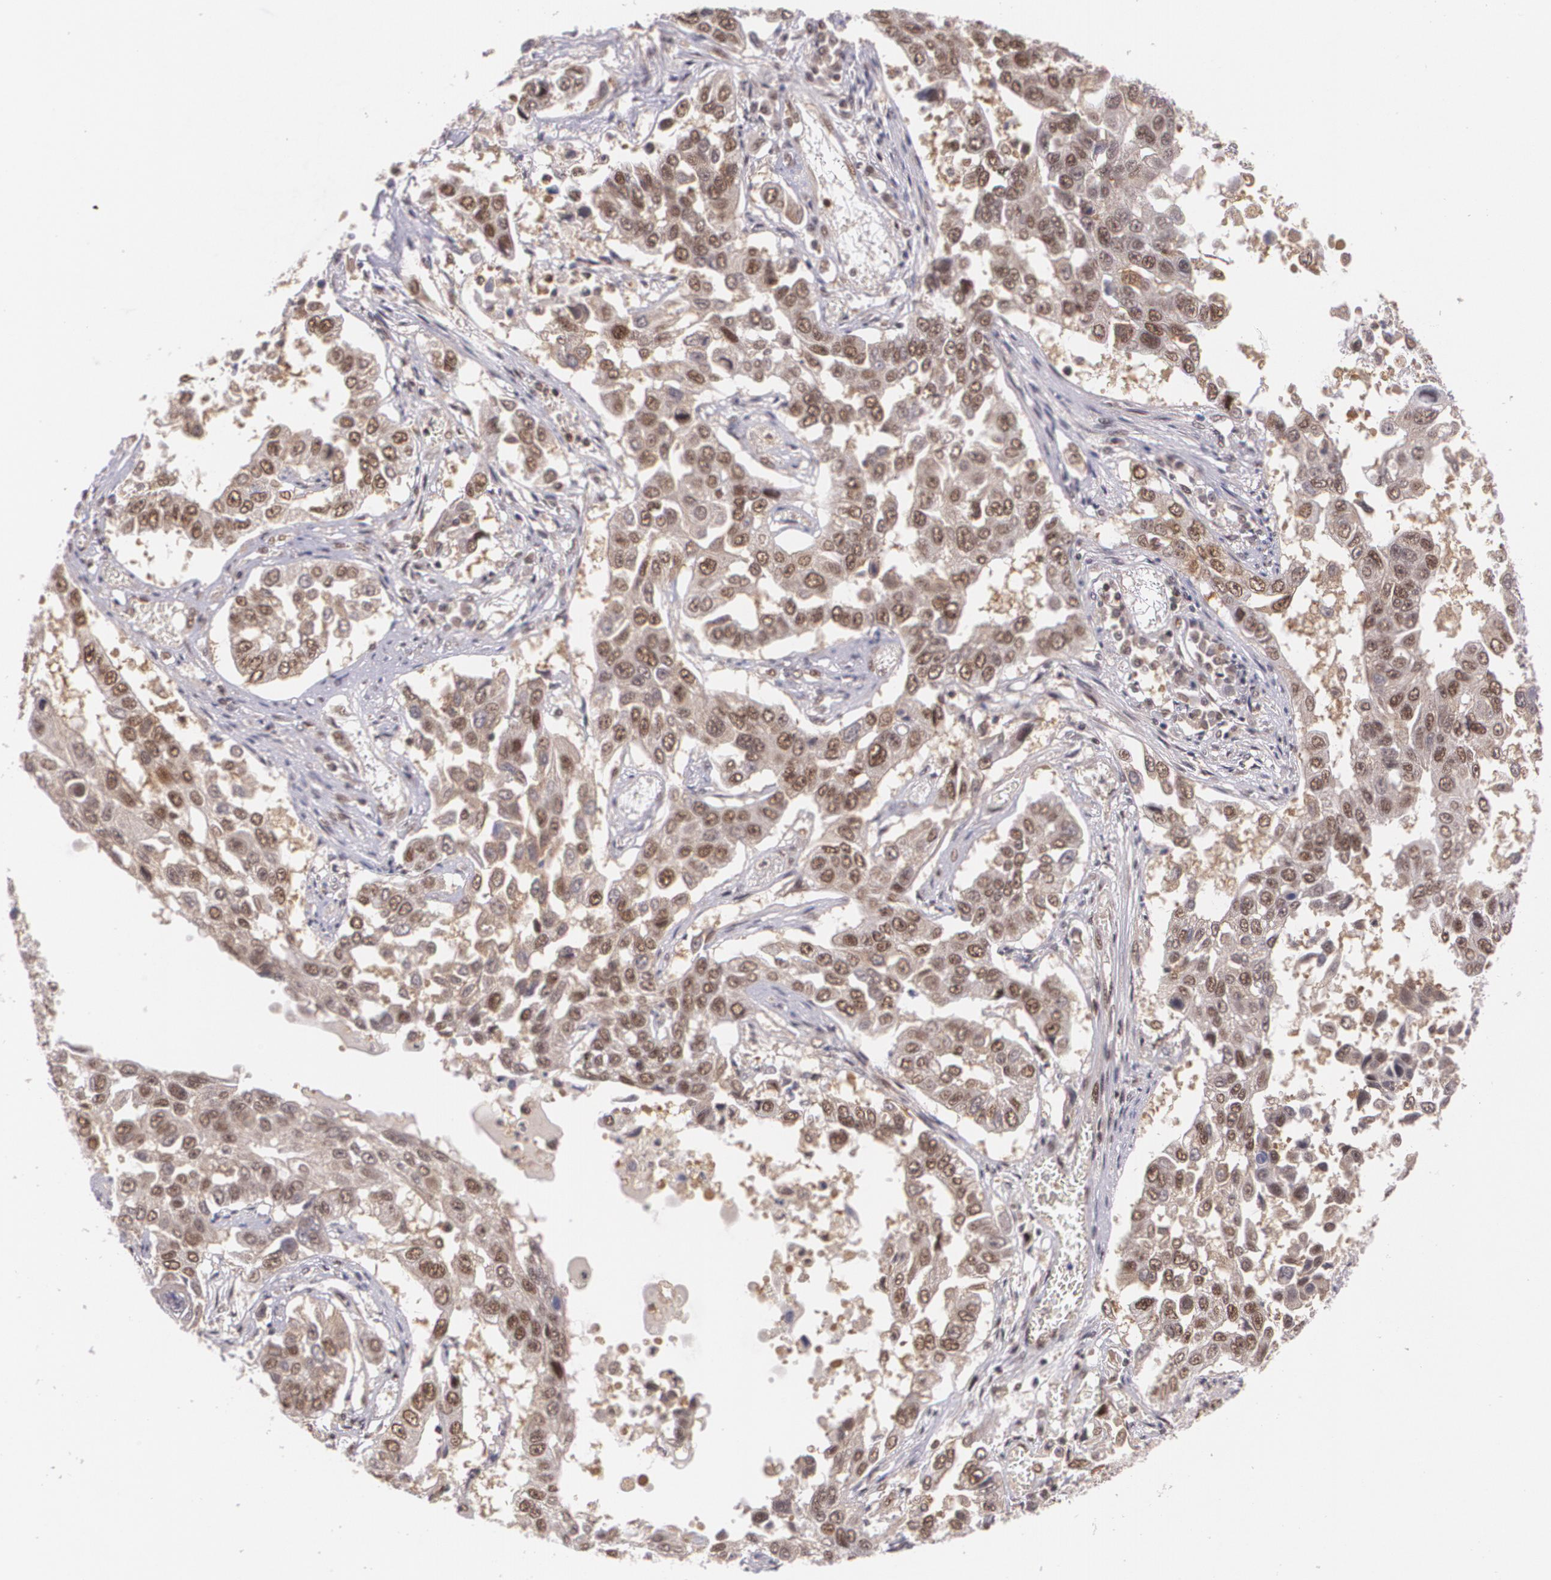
{"staining": {"intensity": "moderate", "quantity": ">75%", "location": "cytoplasmic/membranous,nuclear"}, "tissue": "lung cancer", "cell_type": "Tumor cells", "image_type": "cancer", "snomed": [{"axis": "morphology", "description": "Squamous cell carcinoma, NOS"}, {"axis": "topography", "description": "Lung"}], "caption": "Lung cancer stained with DAB immunohistochemistry exhibits medium levels of moderate cytoplasmic/membranous and nuclear positivity in approximately >75% of tumor cells. The staining was performed using DAB (3,3'-diaminobenzidine) to visualize the protein expression in brown, while the nuclei were stained in blue with hematoxylin (Magnification: 20x).", "gene": "CUL2", "patient": {"sex": "male", "age": 71}}